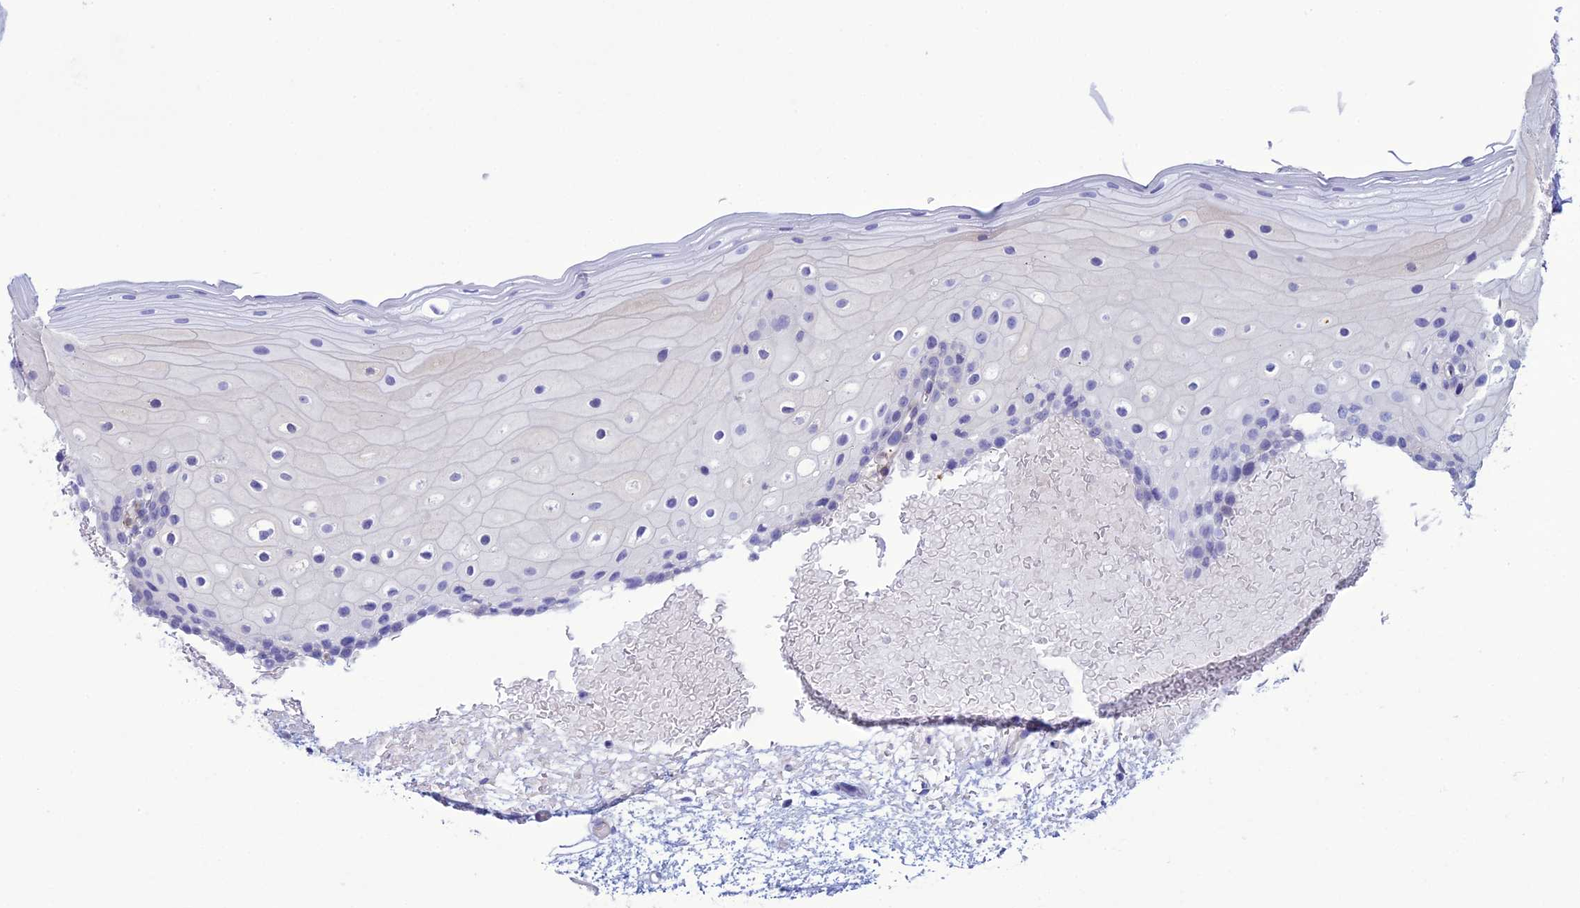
{"staining": {"intensity": "negative", "quantity": "none", "location": "none"}, "tissue": "oral mucosa", "cell_type": "Squamous epithelial cells", "image_type": "normal", "snomed": [{"axis": "morphology", "description": "Normal tissue, NOS"}, {"axis": "topography", "description": "Oral tissue"}], "caption": "Micrograph shows no protein expression in squamous epithelial cells of benign oral mucosa. (Stains: DAB (3,3'-diaminobenzidine) immunohistochemistry with hematoxylin counter stain, Microscopy: brightfield microscopy at high magnification).", "gene": "CDC42EP5", "patient": {"sex": "female", "age": 70}}